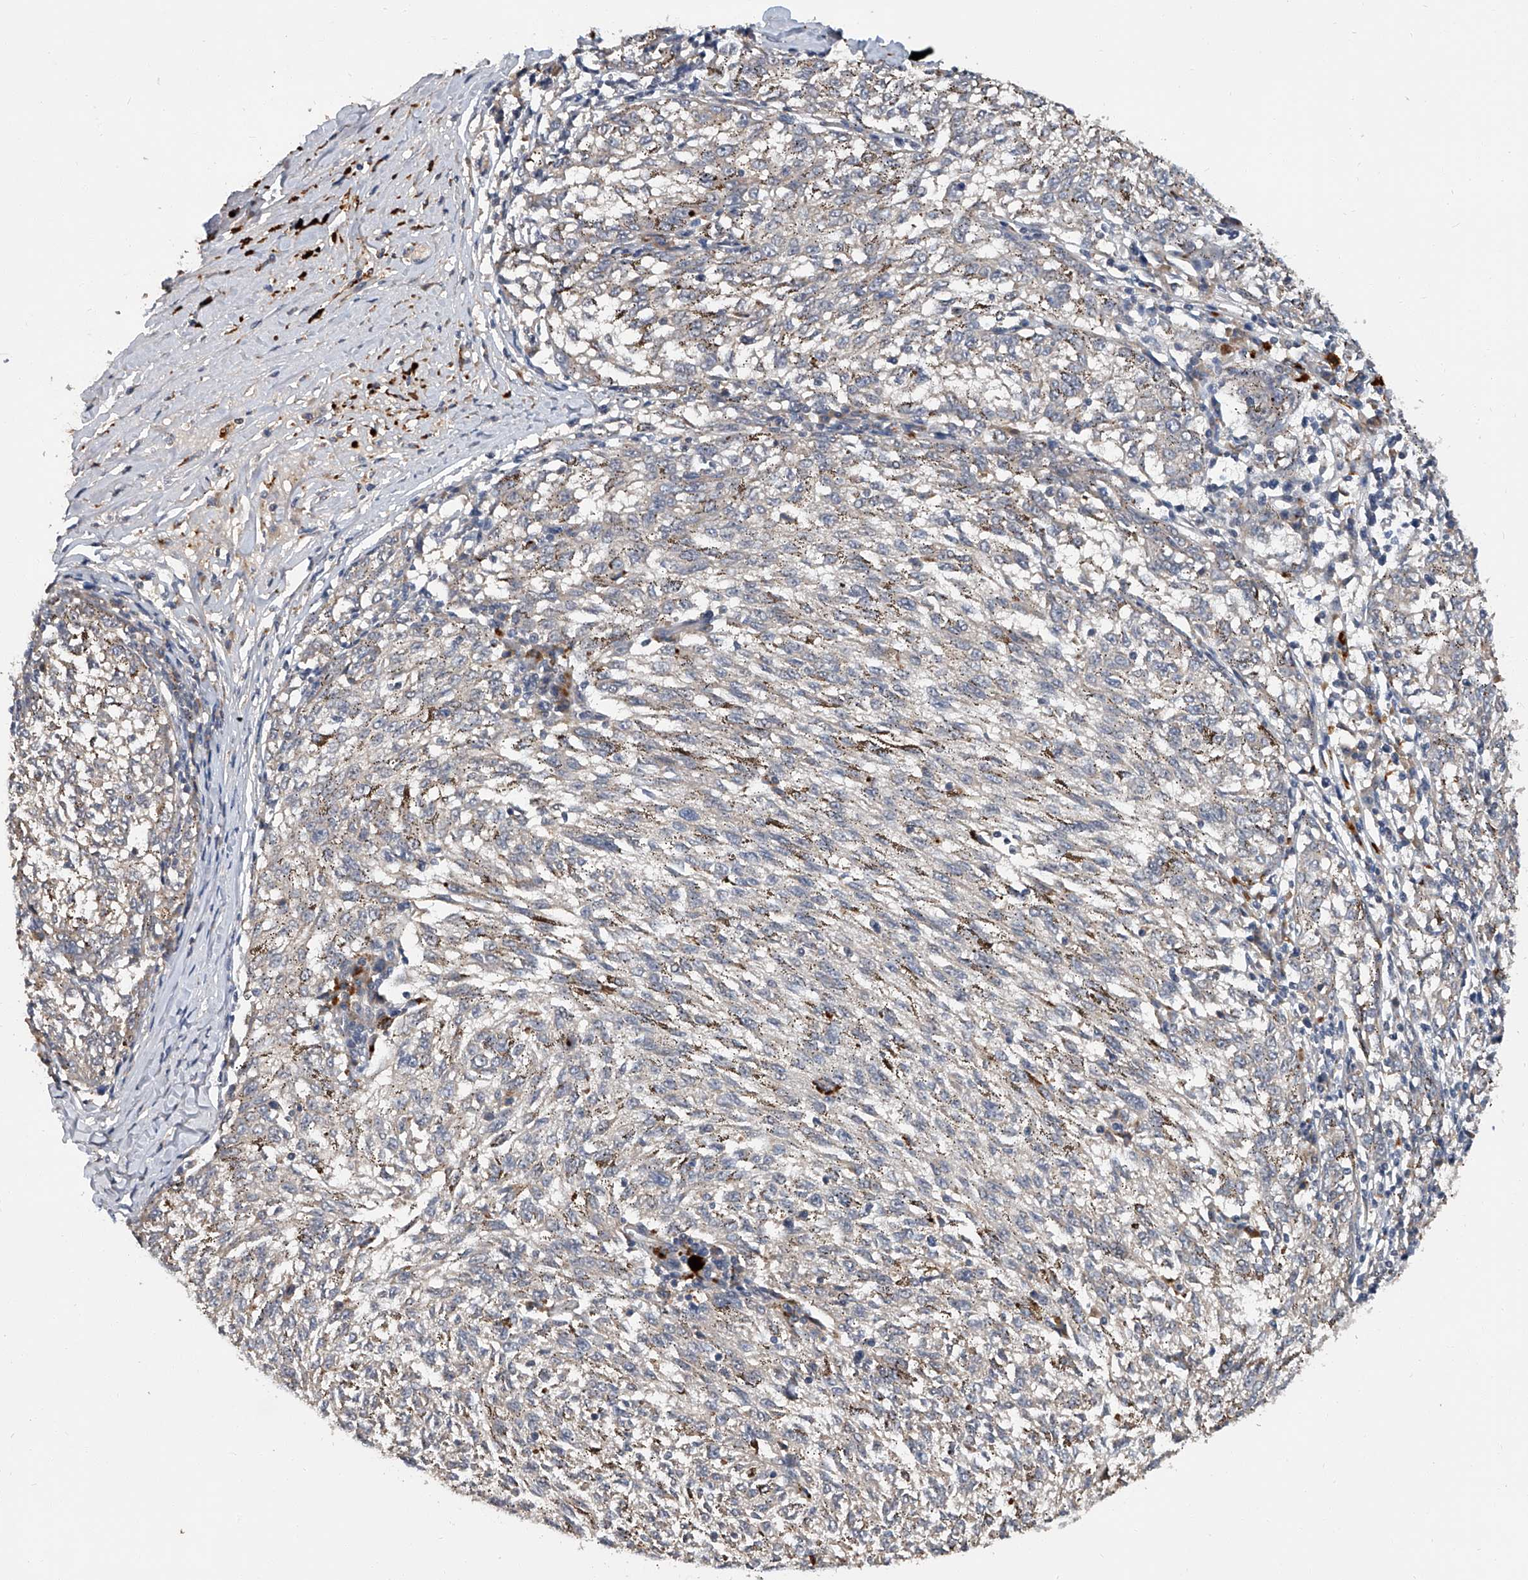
{"staining": {"intensity": "negative", "quantity": "none", "location": "none"}, "tissue": "melanoma", "cell_type": "Tumor cells", "image_type": "cancer", "snomed": [{"axis": "morphology", "description": "Malignant melanoma, NOS"}, {"axis": "topography", "description": "Skin"}], "caption": "Tumor cells are negative for protein expression in human melanoma.", "gene": "JAG2", "patient": {"sex": "female", "age": 72}}